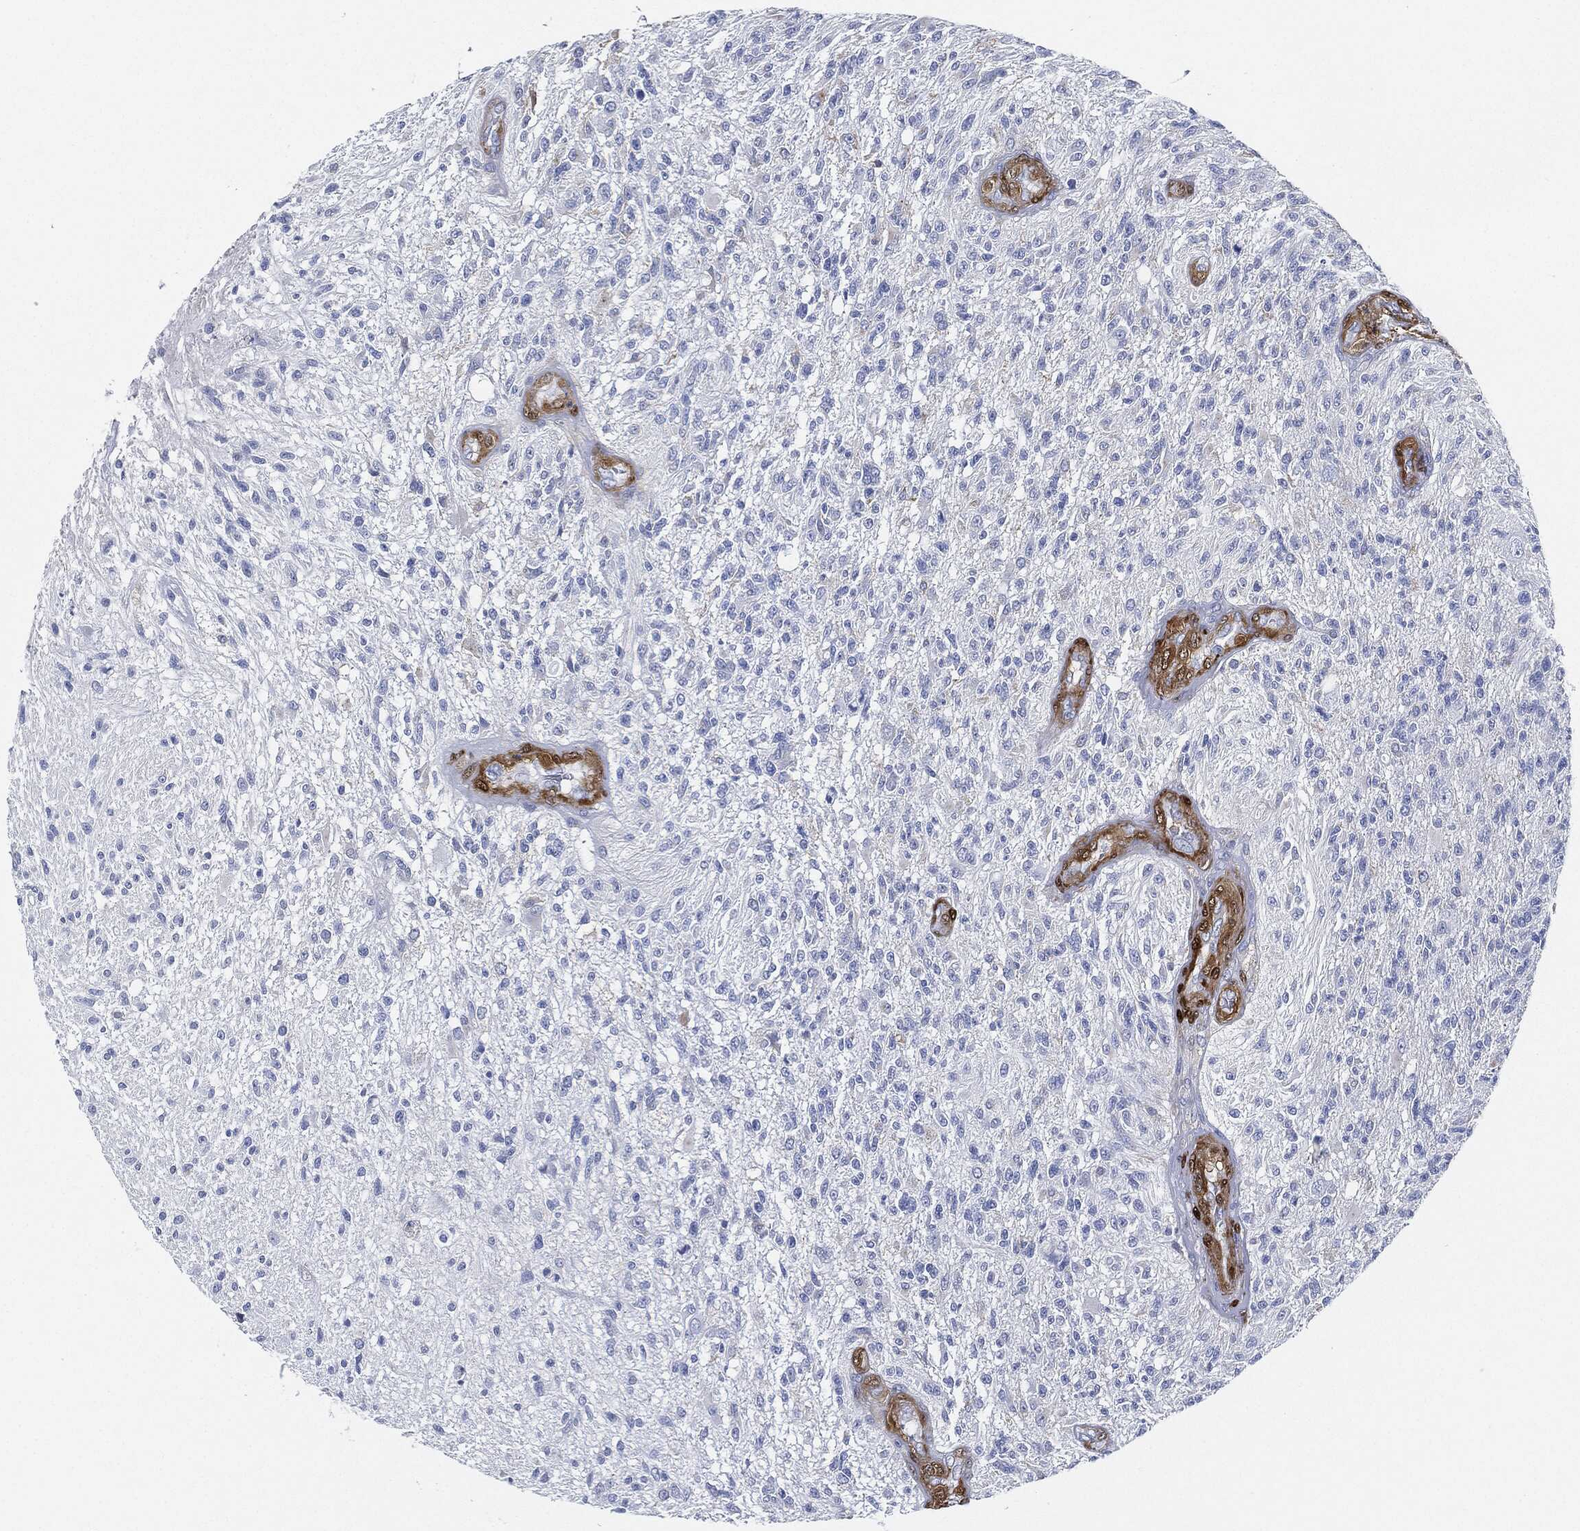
{"staining": {"intensity": "negative", "quantity": "none", "location": "none"}, "tissue": "glioma", "cell_type": "Tumor cells", "image_type": "cancer", "snomed": [{"axis": "morphology", "description": "Glioma, malignant, High grade"}, {"axis": "topography", "description": "Brain"}], "caption": "High magnification brightfield microscopy of malignant glioma (high-grade) stained with DAB (3,3'-diaminobenzidine) (brown) and counterstained with hematoxylin (blue): tumor cells show no significant staining.", "gene": "TAGLN", "patient": {"sex": "male", "age": 56}}